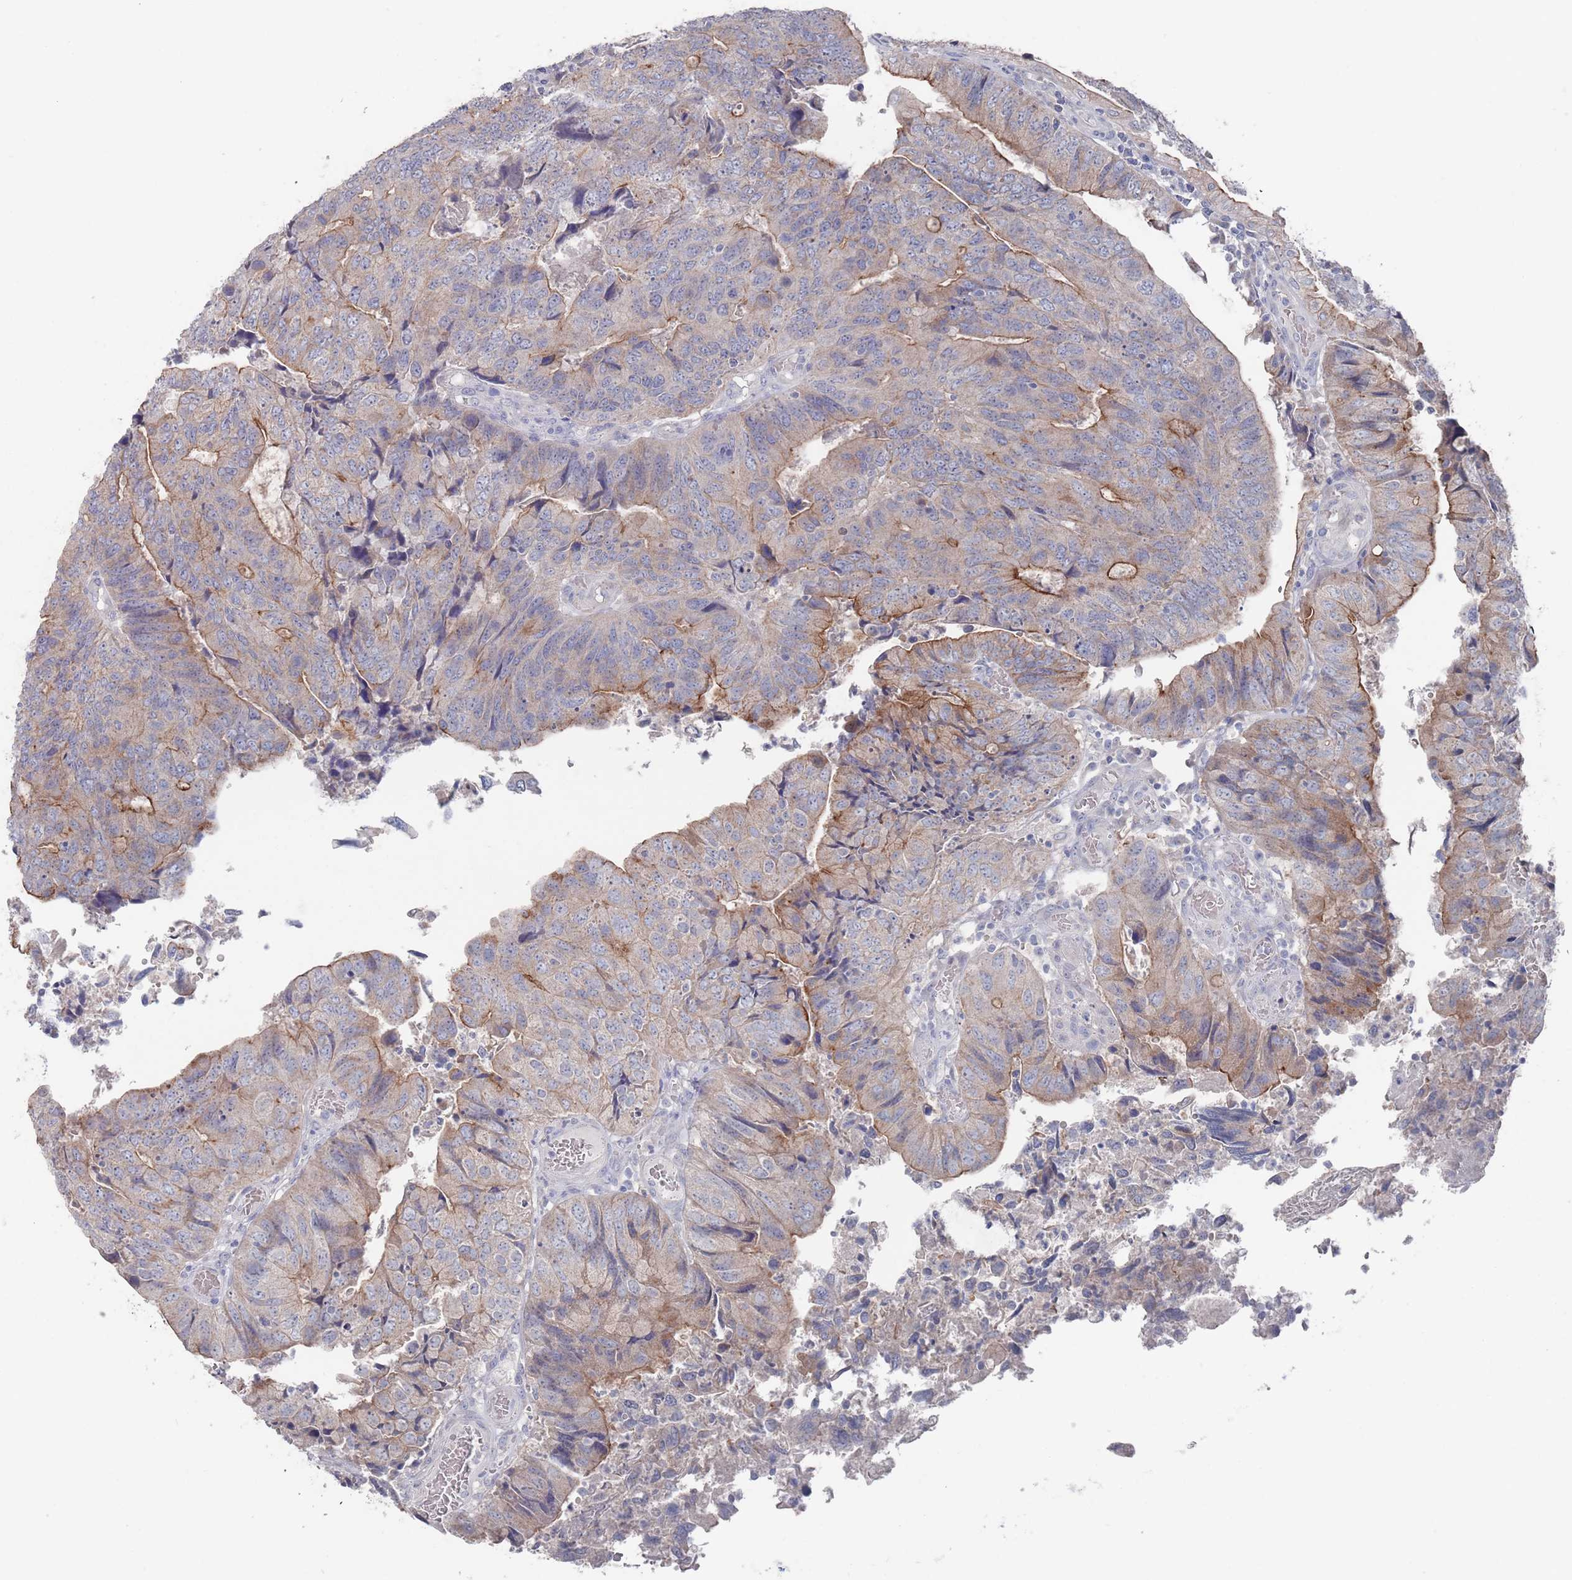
{"staining": {"intensity": "moderate", "quantity": "25%-75%", "location": "cytoplasmic/membranous"}, "tissue": "colorectal cancer", "cell_type": "Tumor cells", "image_type": "cancer", "snomed": [{"axis": "morphology", "description": "Adenocarcinoma, NOS"}, {"axis": "topography", "description": "Colon"}], "caption": "Colorectal cancer tissue shows moderate cytoplasmic/membranous positivity in approximately 25%-75% of tumor cells, visualized by immunohistochemistry.", "gene": "PROM2", "patient": {"sex": "female", "age": 67}}